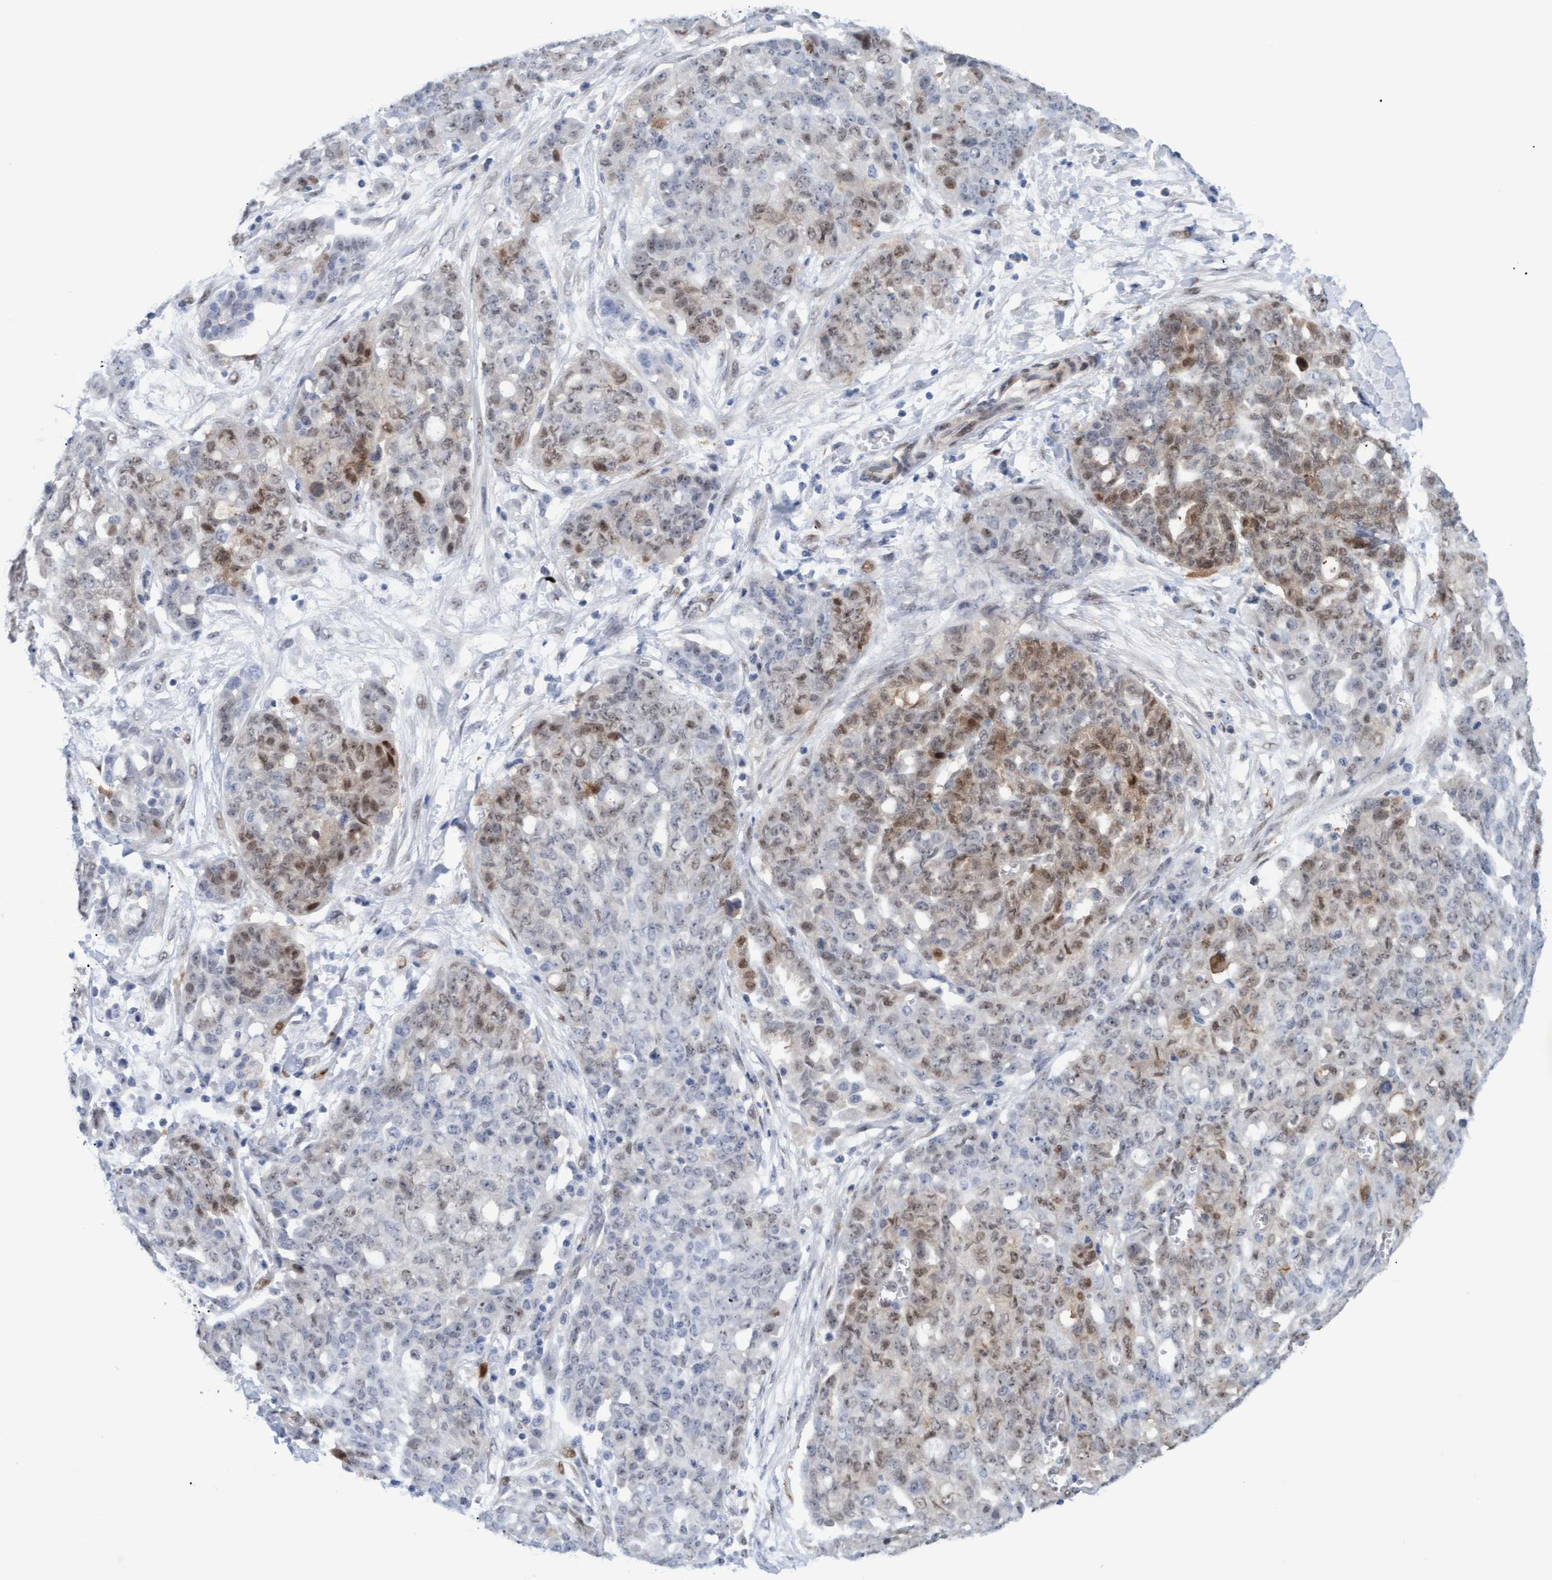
{"staining": {"intensity": "moderate", "quantity": "25%-75%", "location": "nuclear"}, "tissue": "ovarian cancer", "cell_type": "Tumor cells", "image_type": "cancer", "snomed": [{"axis": "morphology", "description": "Cystadenocarcinoma, serous, NOS"}, {"axis": "topography", "description": "Soft tissue"}, {"axis": "topography", "description": "Ovary"}], "caption": "High-magnification brightfield microscopy of serous cystadenocarcinoma (ovarian) stained with DAB (brown) and counterstained with hematoxylin (blue). tumor cells exhibit moderate nuclear positivity is identified in about25%-75% of cells. (IHC, brightfield microscopy, high magnification).", "gene": "PINX1", "patient": {"sex": "female", "age": 57}}